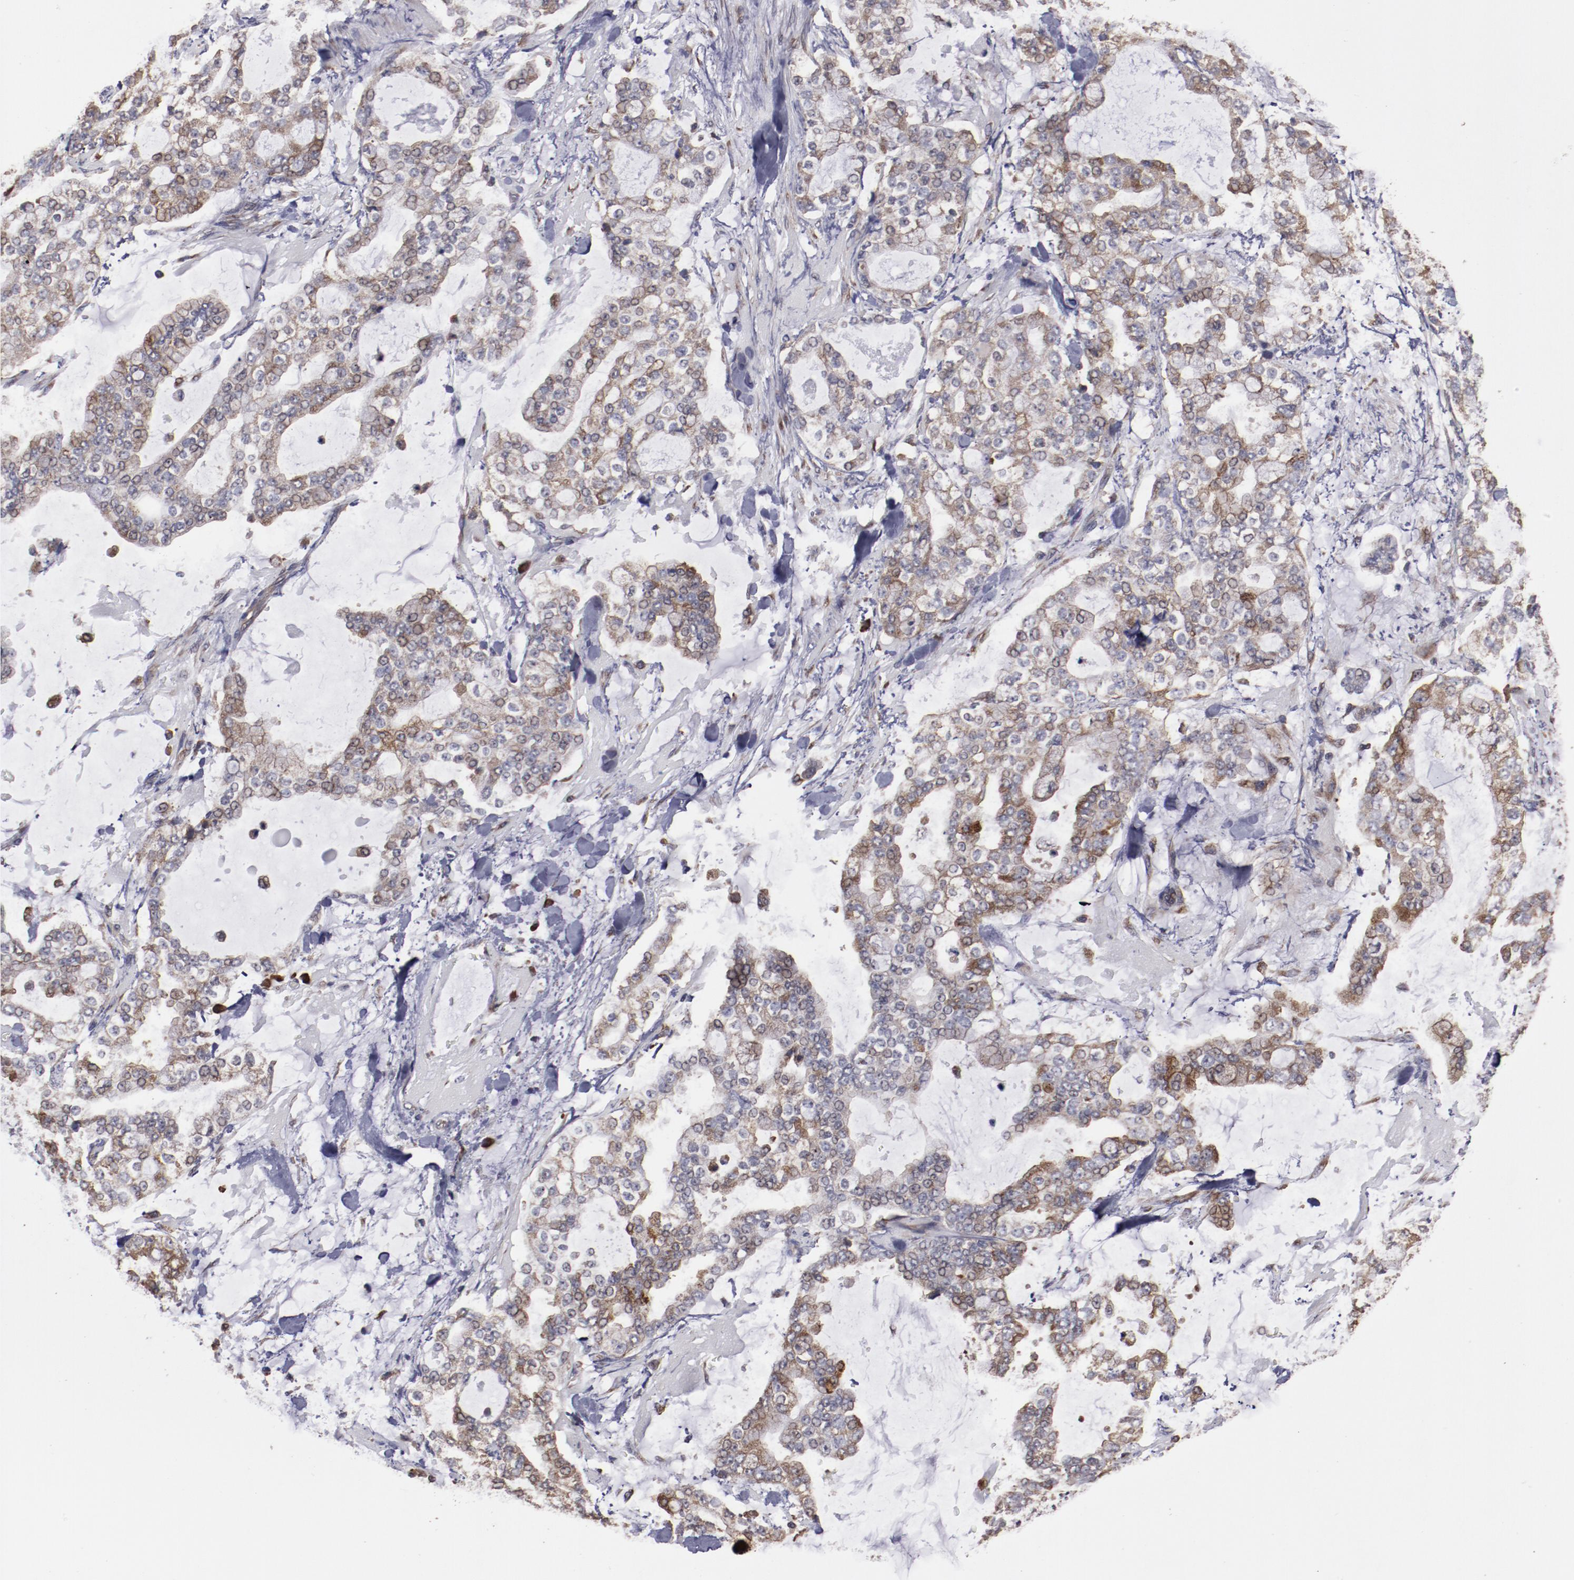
{"staining": {"intensity": "moderate", "quantity": "25%-75%", "location": "cytoplasmic/membranous"}, "tissue": "stomach cancer", "cell_type": "Tumor cells", "image_type": "cancer", "snomed": [{"axis": "morphology", "description": "Normal tissue, NOS"}, {"axis": "morphology", "description": "Adenocarcinoma, NOS"}, {"axis": "topography", "description": "Stomach, upper"}, {"axis": "topography", "description": "Stomach"}], "caption": "Moderate cytoplasmic/membranous staining for a protein is appreciated in about 25%-75% of tumor cells of stomach adenocarcinoma using IHC.", "gene": "RPS4Y1", "patient": {"sex": "male", "age": 76}}